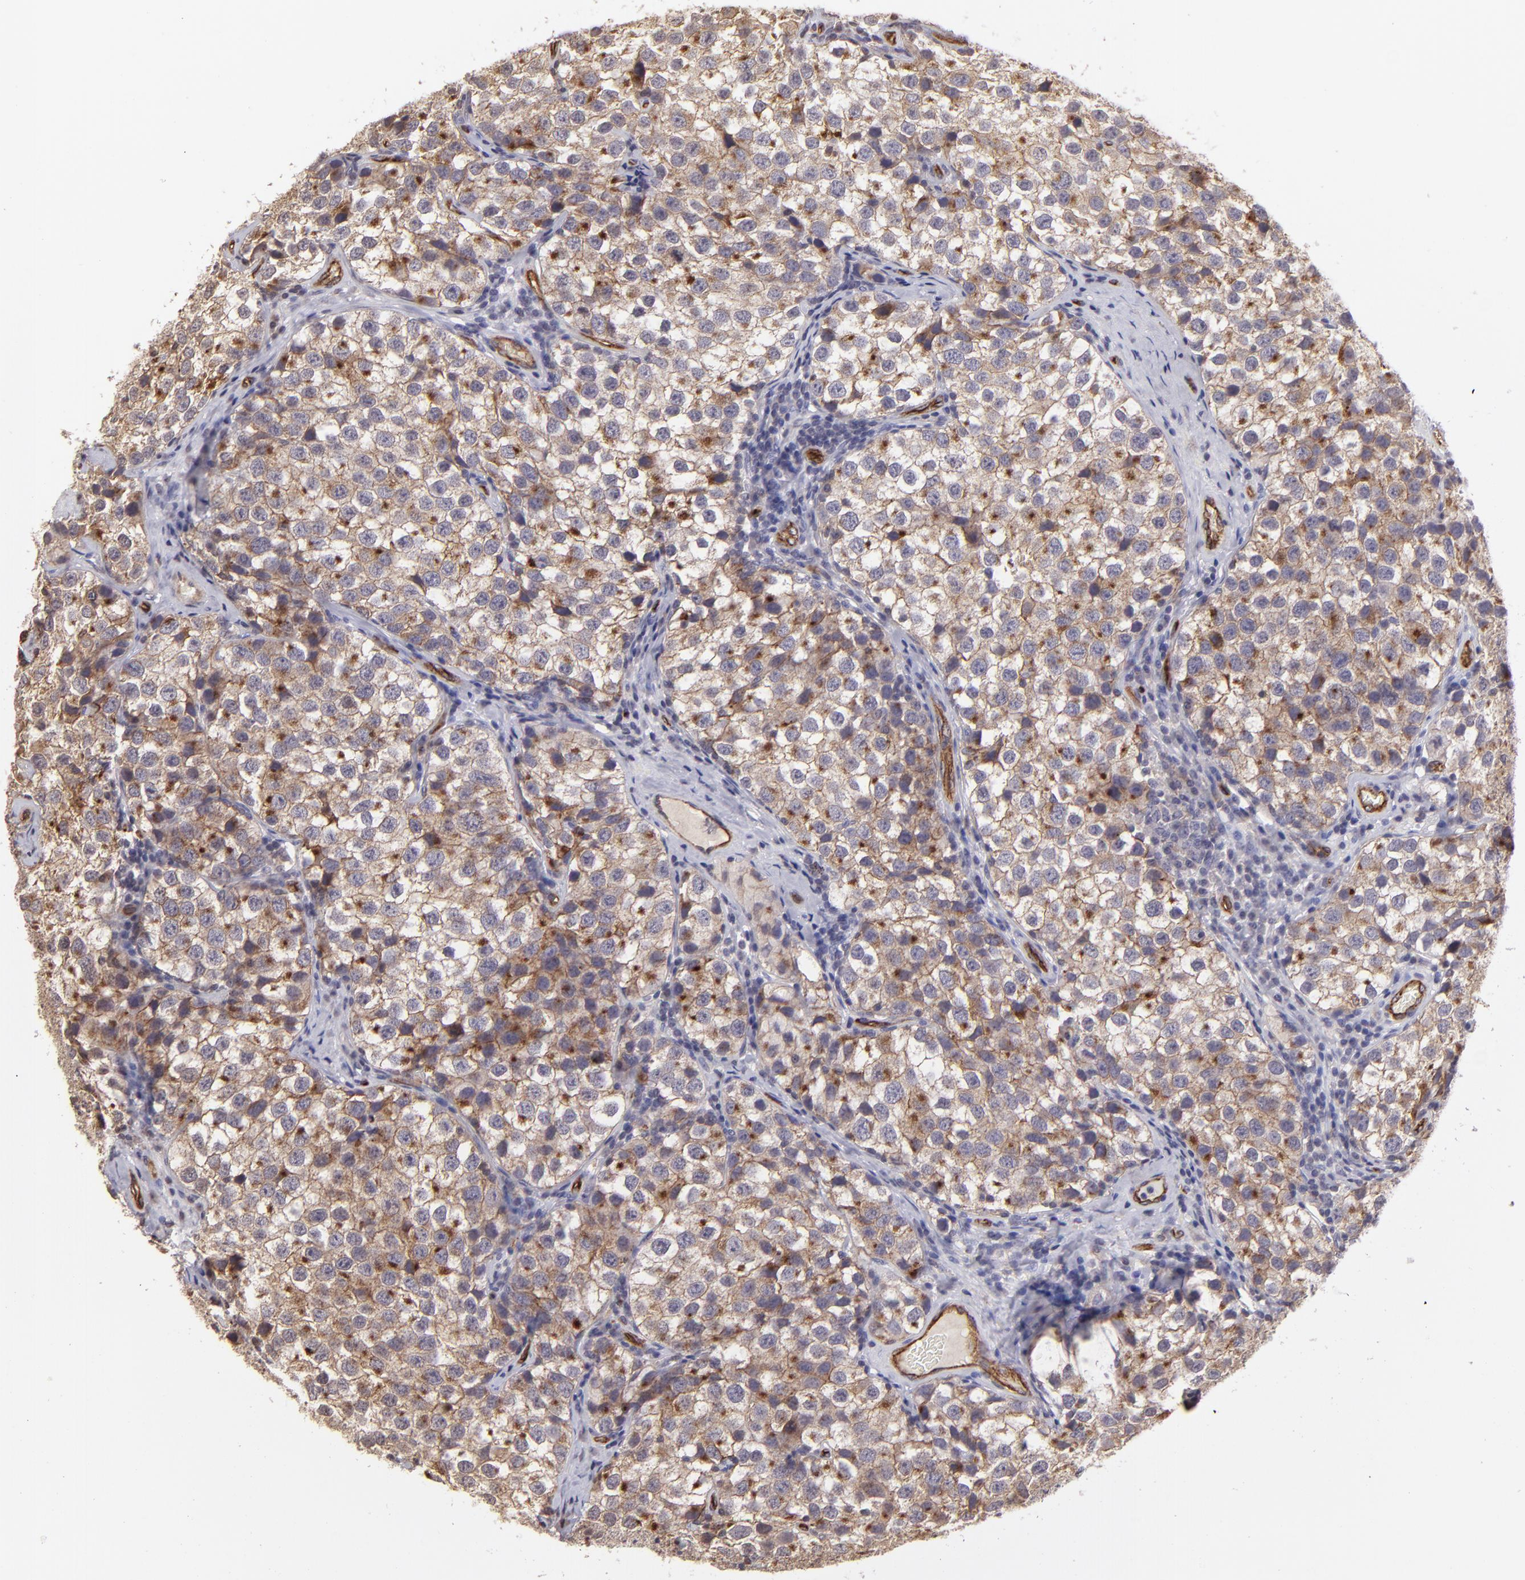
{"staining": {"intensity": "weak", "quantity": ">75%", "location": "cytoplasmic/membranous"}, "tissue": "testis cancer", "cell_type": "Tumor cells", "image_type": "cancer", "snomed": [{"axis": "morphology", "description": "Seminoma, NOS"}, {"axis": "topography", "description": "Testis"}], "caption": "An immunohistochemistry histopathology image of tumor tissue is shown. Protein staining in brown shows weak cytoplasmic/membranous positivity in testis cancer (seminoma) within tumor cells.", "gene": "DYSF", "patient": {"sex": "male", "age": 39}}